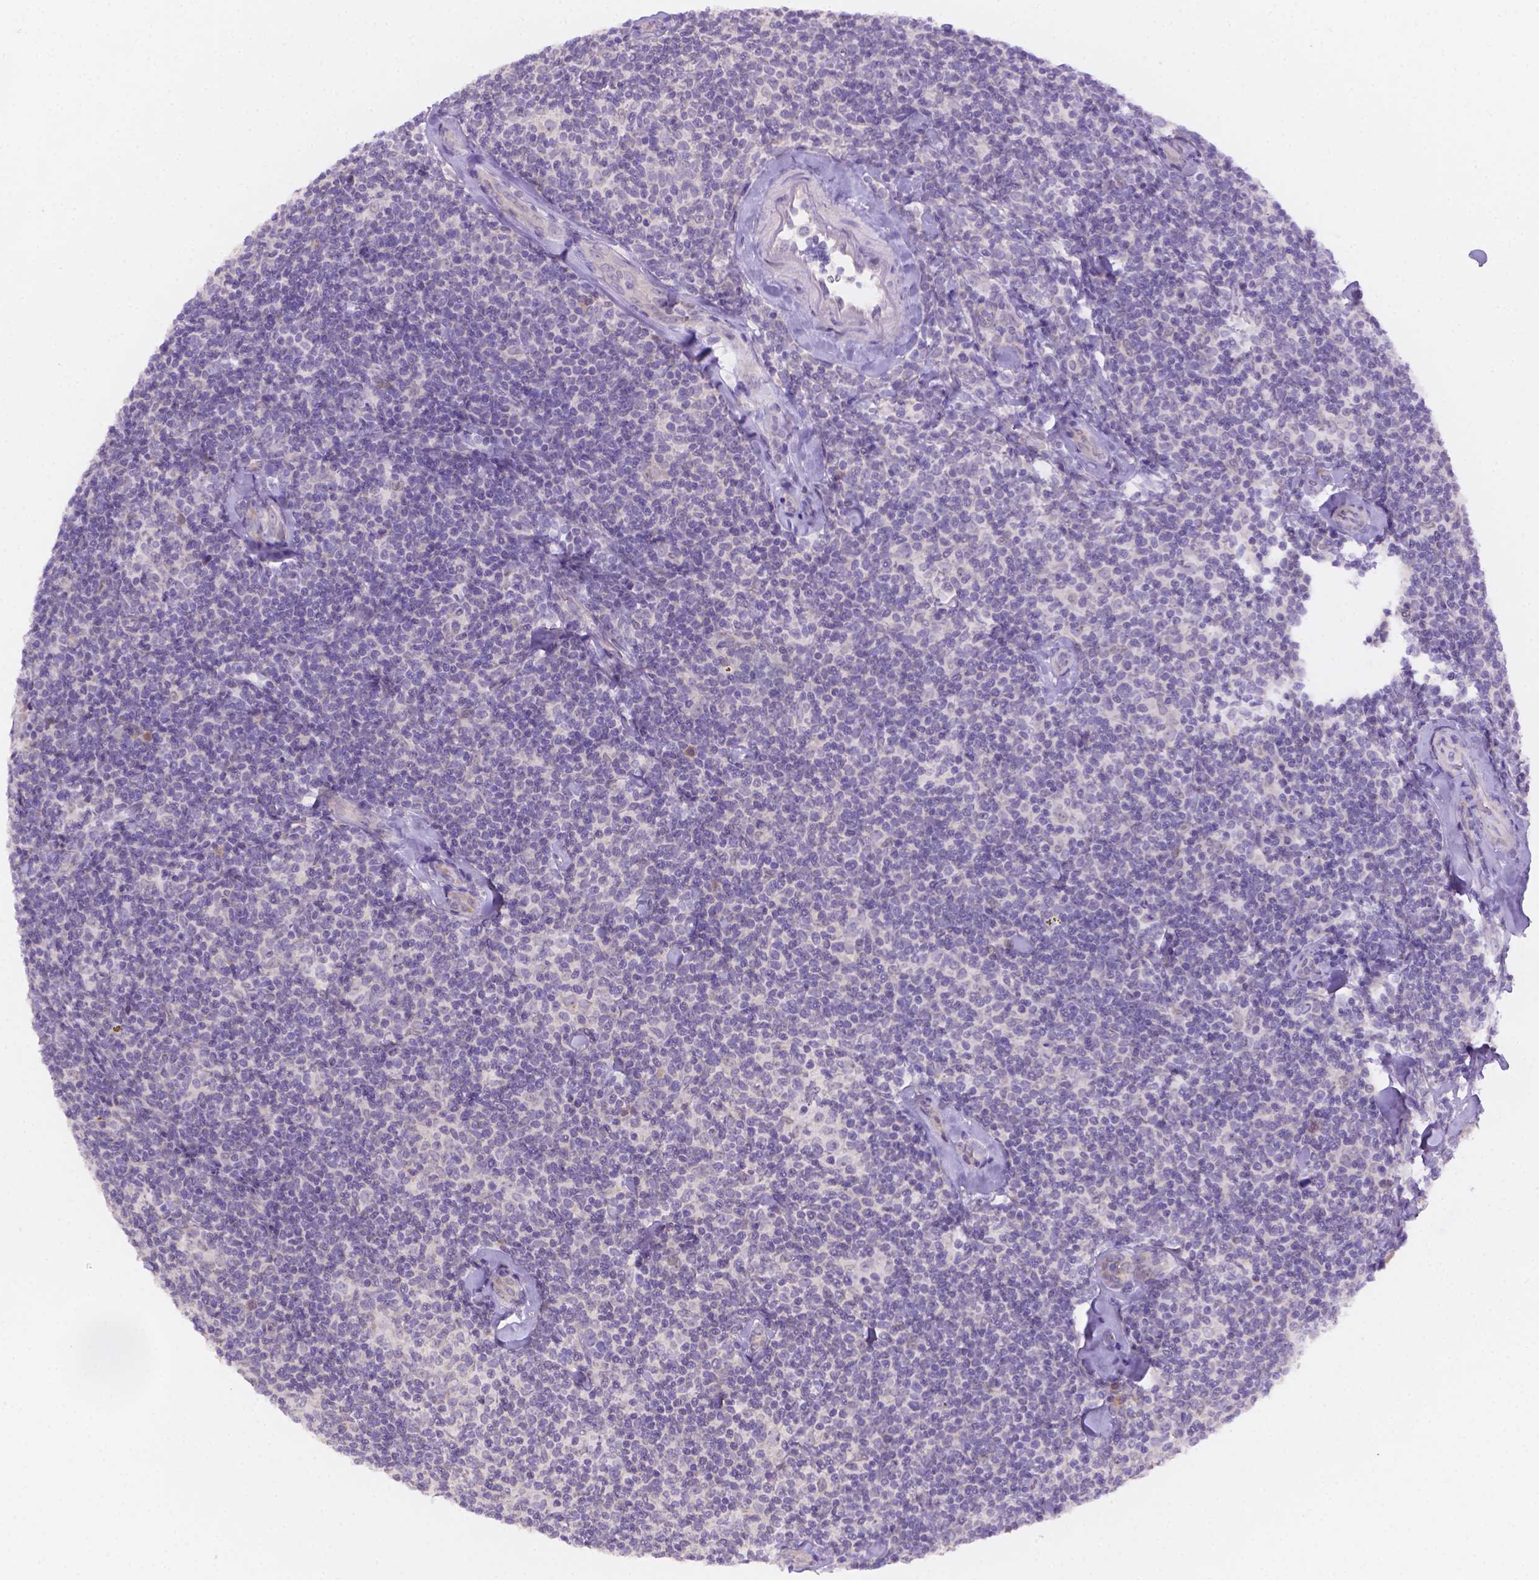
{"staining": {"intensity": "negative", "quantity": "none", "location": "none"}, "tissue": "lymphoma", "cell_type": "Tumor cells", "image_type": "cancer", "snomed": [{"axis": "morphology", "description": "Malignant lymphoma, non-Hodgkin's type, Low grade"}, {"axis": "topography", "description": "Lymph node"}], "caption": "An immunohistochemistry (IHC) photomicrograph of malignant lymphoma, non-Hodgkin's type (low-grade) is shown. There is no staining in tumor cells of malignant lymphoma, non-Hodgkin's type (low-grade).", "gene": "CD96", "patient": {"sex": "female", "age": 56}}